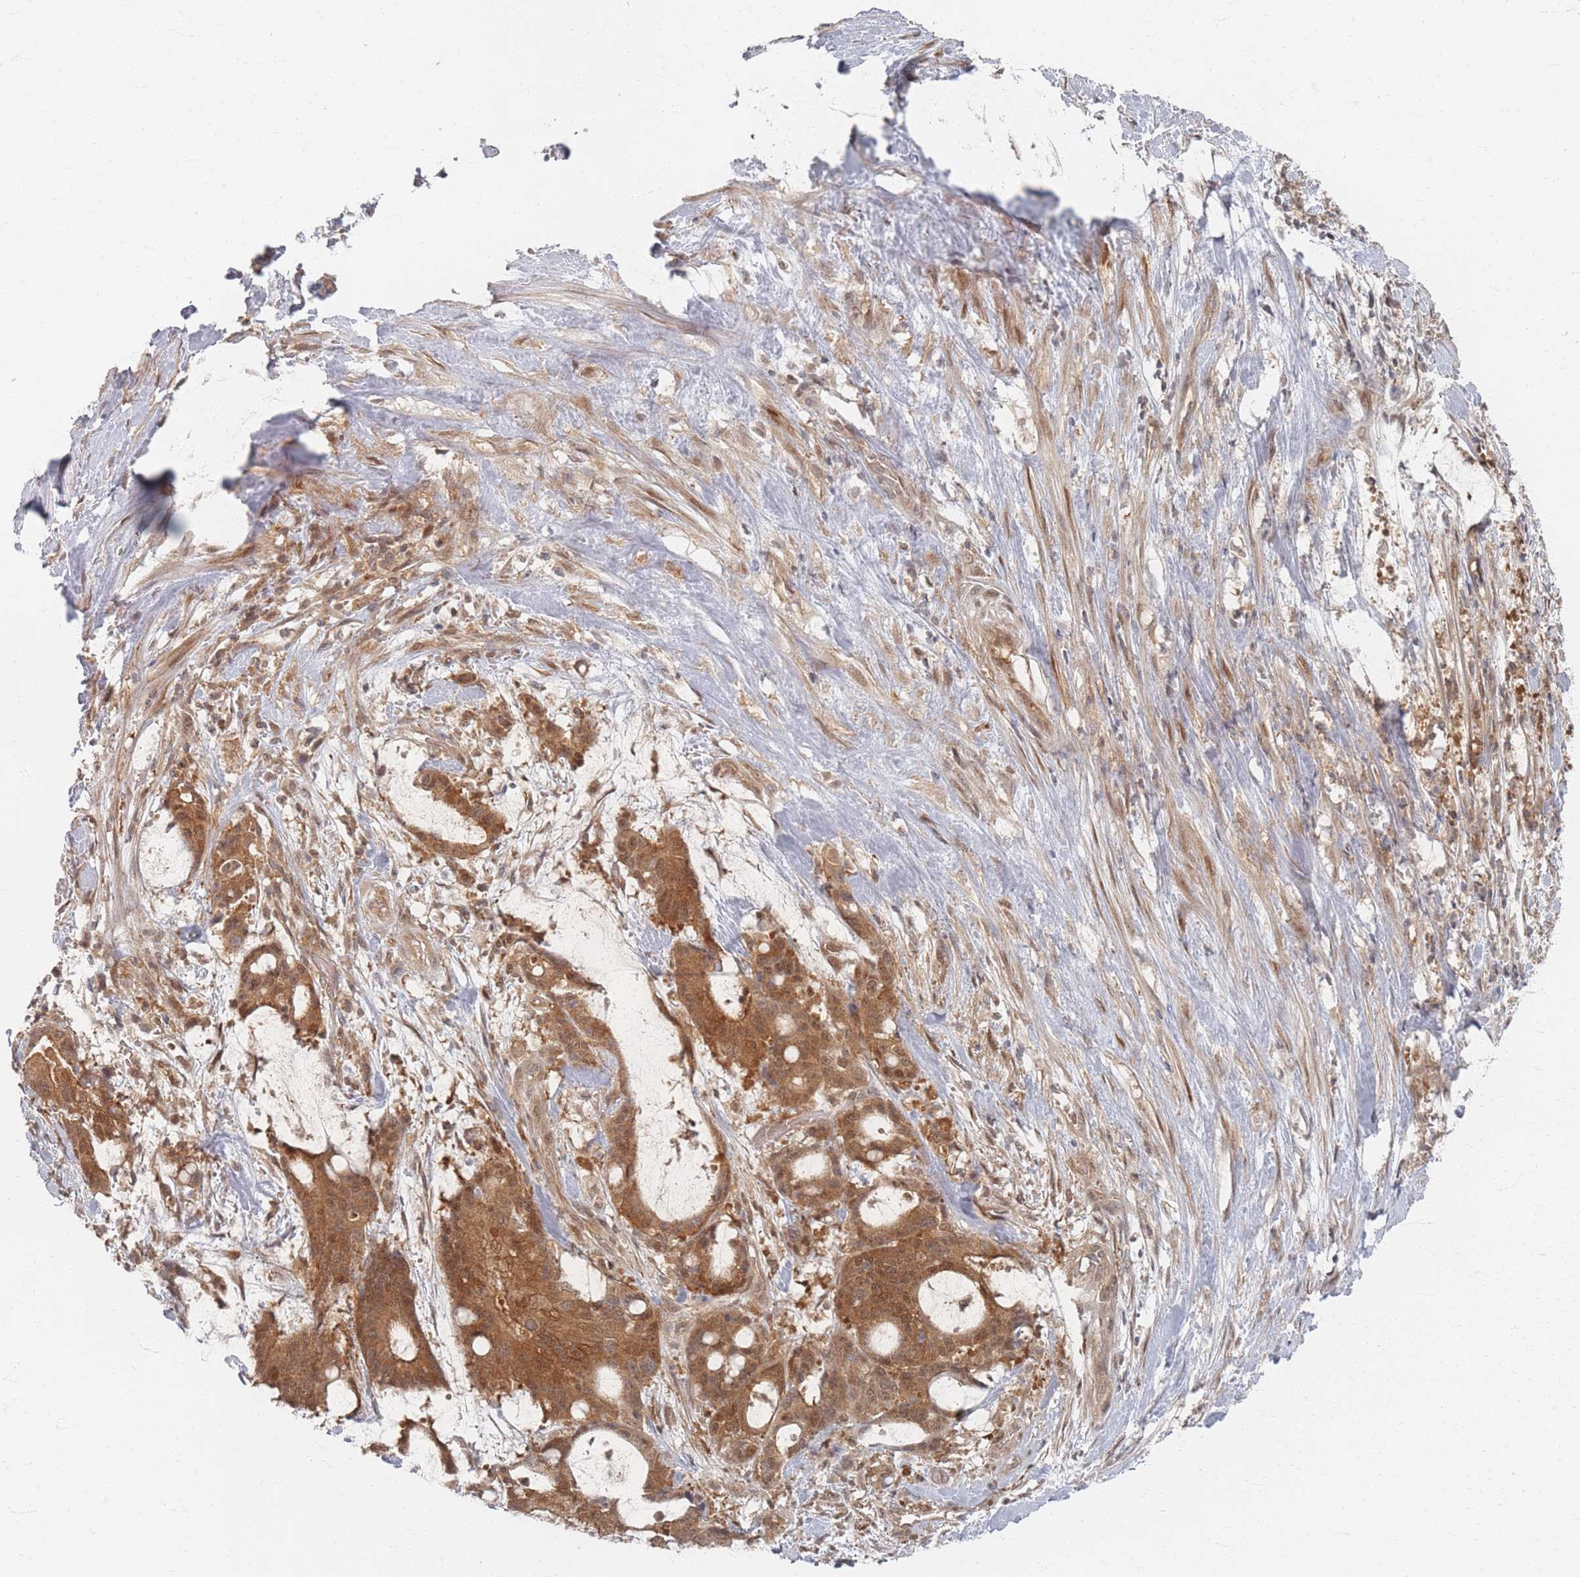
{"staining": {"intensity": "moderate", "quantity": ">75%", "location": "cytoplasmic/membranous,nuclear"}, "tissue": "liver cancer", "cell_type": "Tumor cells", "image_type": "cancer", "snomed": [{"axis": "morphology", "description": "Normal tissue, NOS"}, {"axis": "morphology", "description": "Cholangiocarcinoma"}, {"axis": "topography", "description": "Liver"}, {"axis": "topography", "description": "Peripheral nerve tissue"}], "caption": "Immunohistochemical staining of cholangiocarcinoma (liver) demonstrates medium levels of moderate cytoplasmic/membranous and nuclear staining in about >75% of tumor cells.", "gene": "PSMD9", "patient": {"sex": "female", "age": 73}}